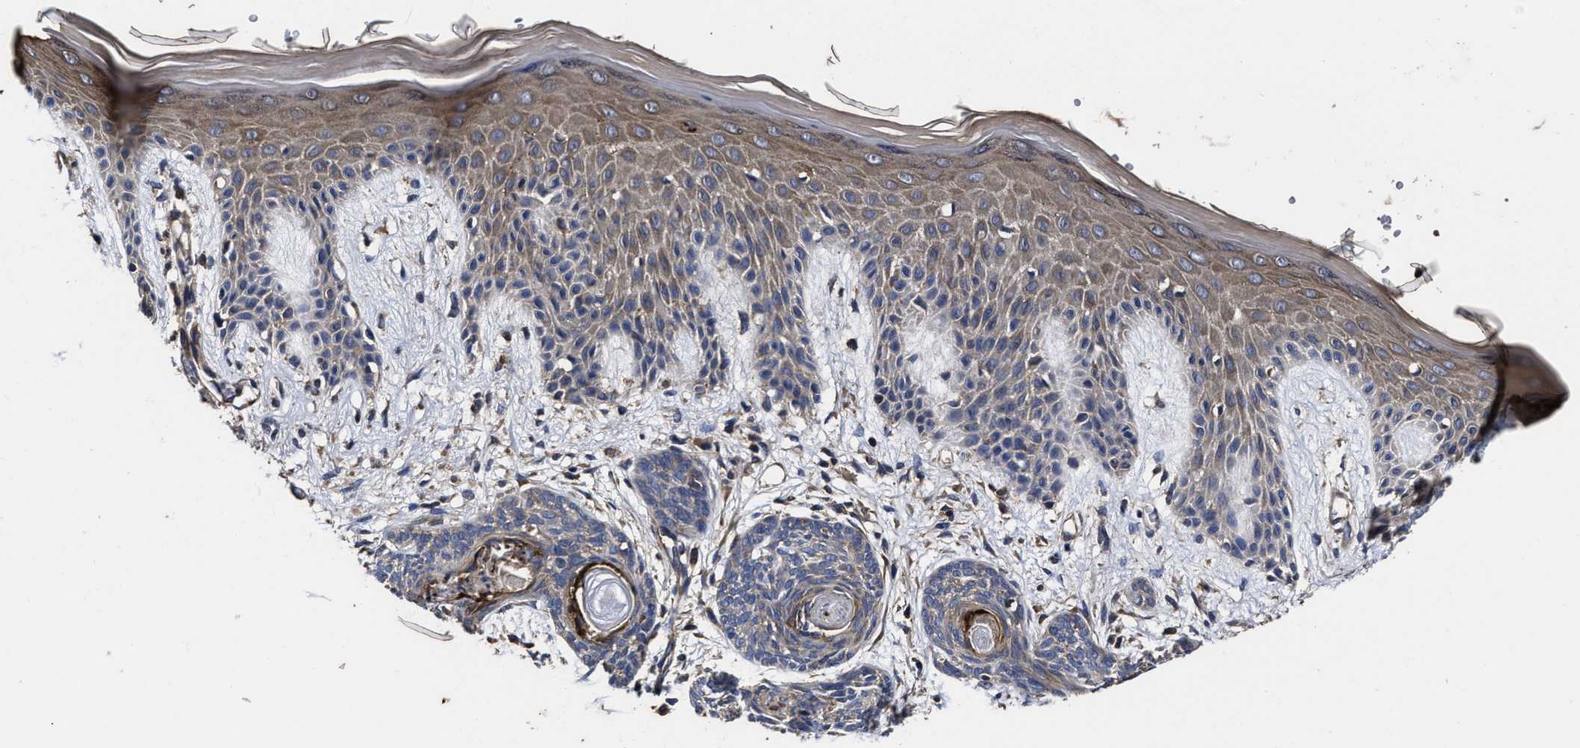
{"staining": {"intensity": "negative", "quantity": "none", "location": "none"}, "tissue": "skin cancer", "cell_type": "Tumor cells", "image_type": "cancer", "snomed": [{"axis": "morphology", "description": "Basal cell carcinoma"}, {"axis": "topography", "description": "Skin"}], "caption": "This is an immunohistochemistry (IHC) micrograph of human skin cancer. There is no positivity in tumor cells.", "gene": "AVEN", "patient": {"sex": "female", "age": 59}}